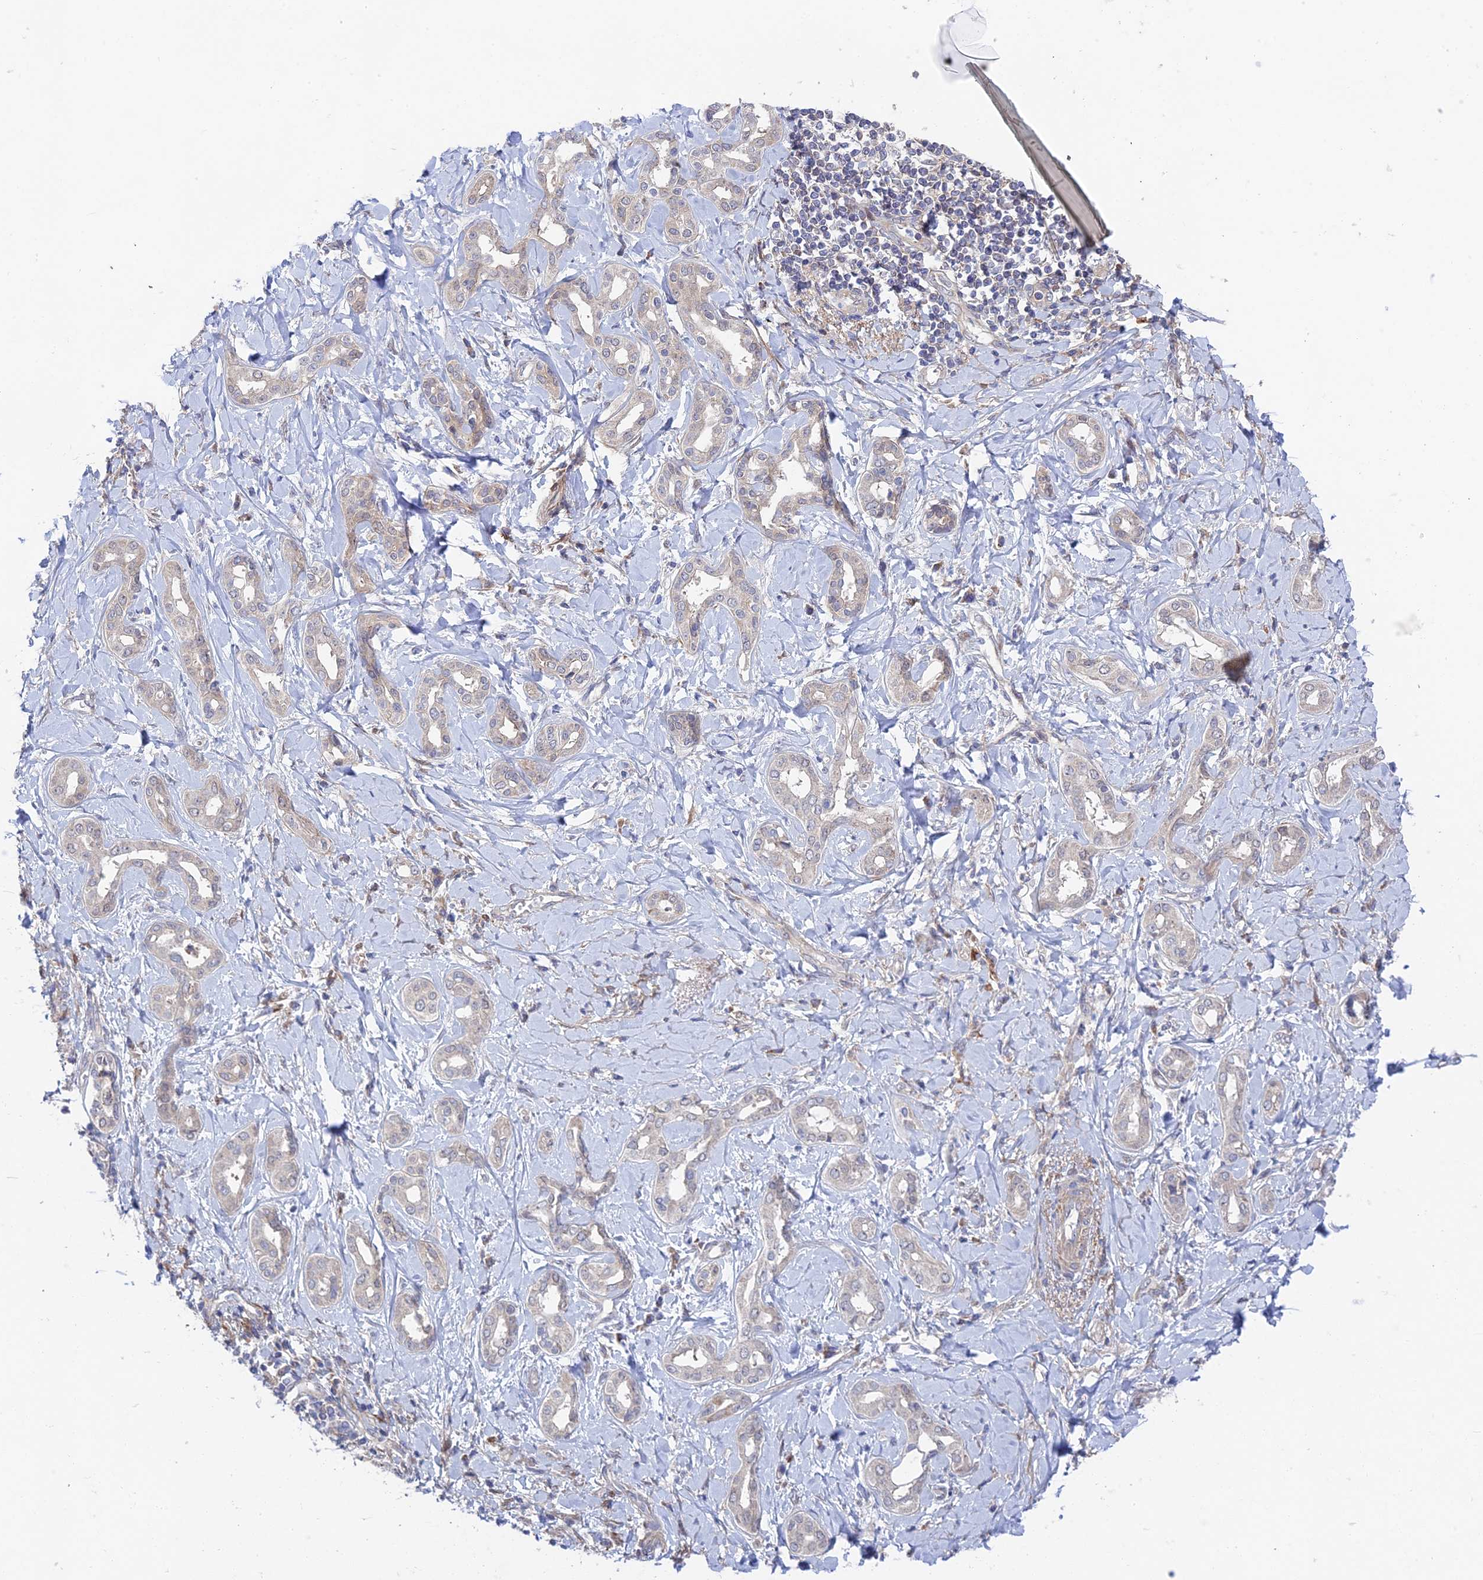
{"staining": {"intensity": "weak", "quantity": "<25%", "location": "cytoplasmic/membranous"}, "tissue": "liver cancer", "cell_type": "Tumor cells", "image_type": "cancer", "snomed": [{"axis": "morphology", "description": "Cholangiocarcinoma"}, {"axis": "topography", "description": "Liver"}], "caption": "Tumor cells show no significant protein staining in cholangiocarcinoma (liver).", "gene": "INCA1", "patient": {"sex": "female", "age": 77}}